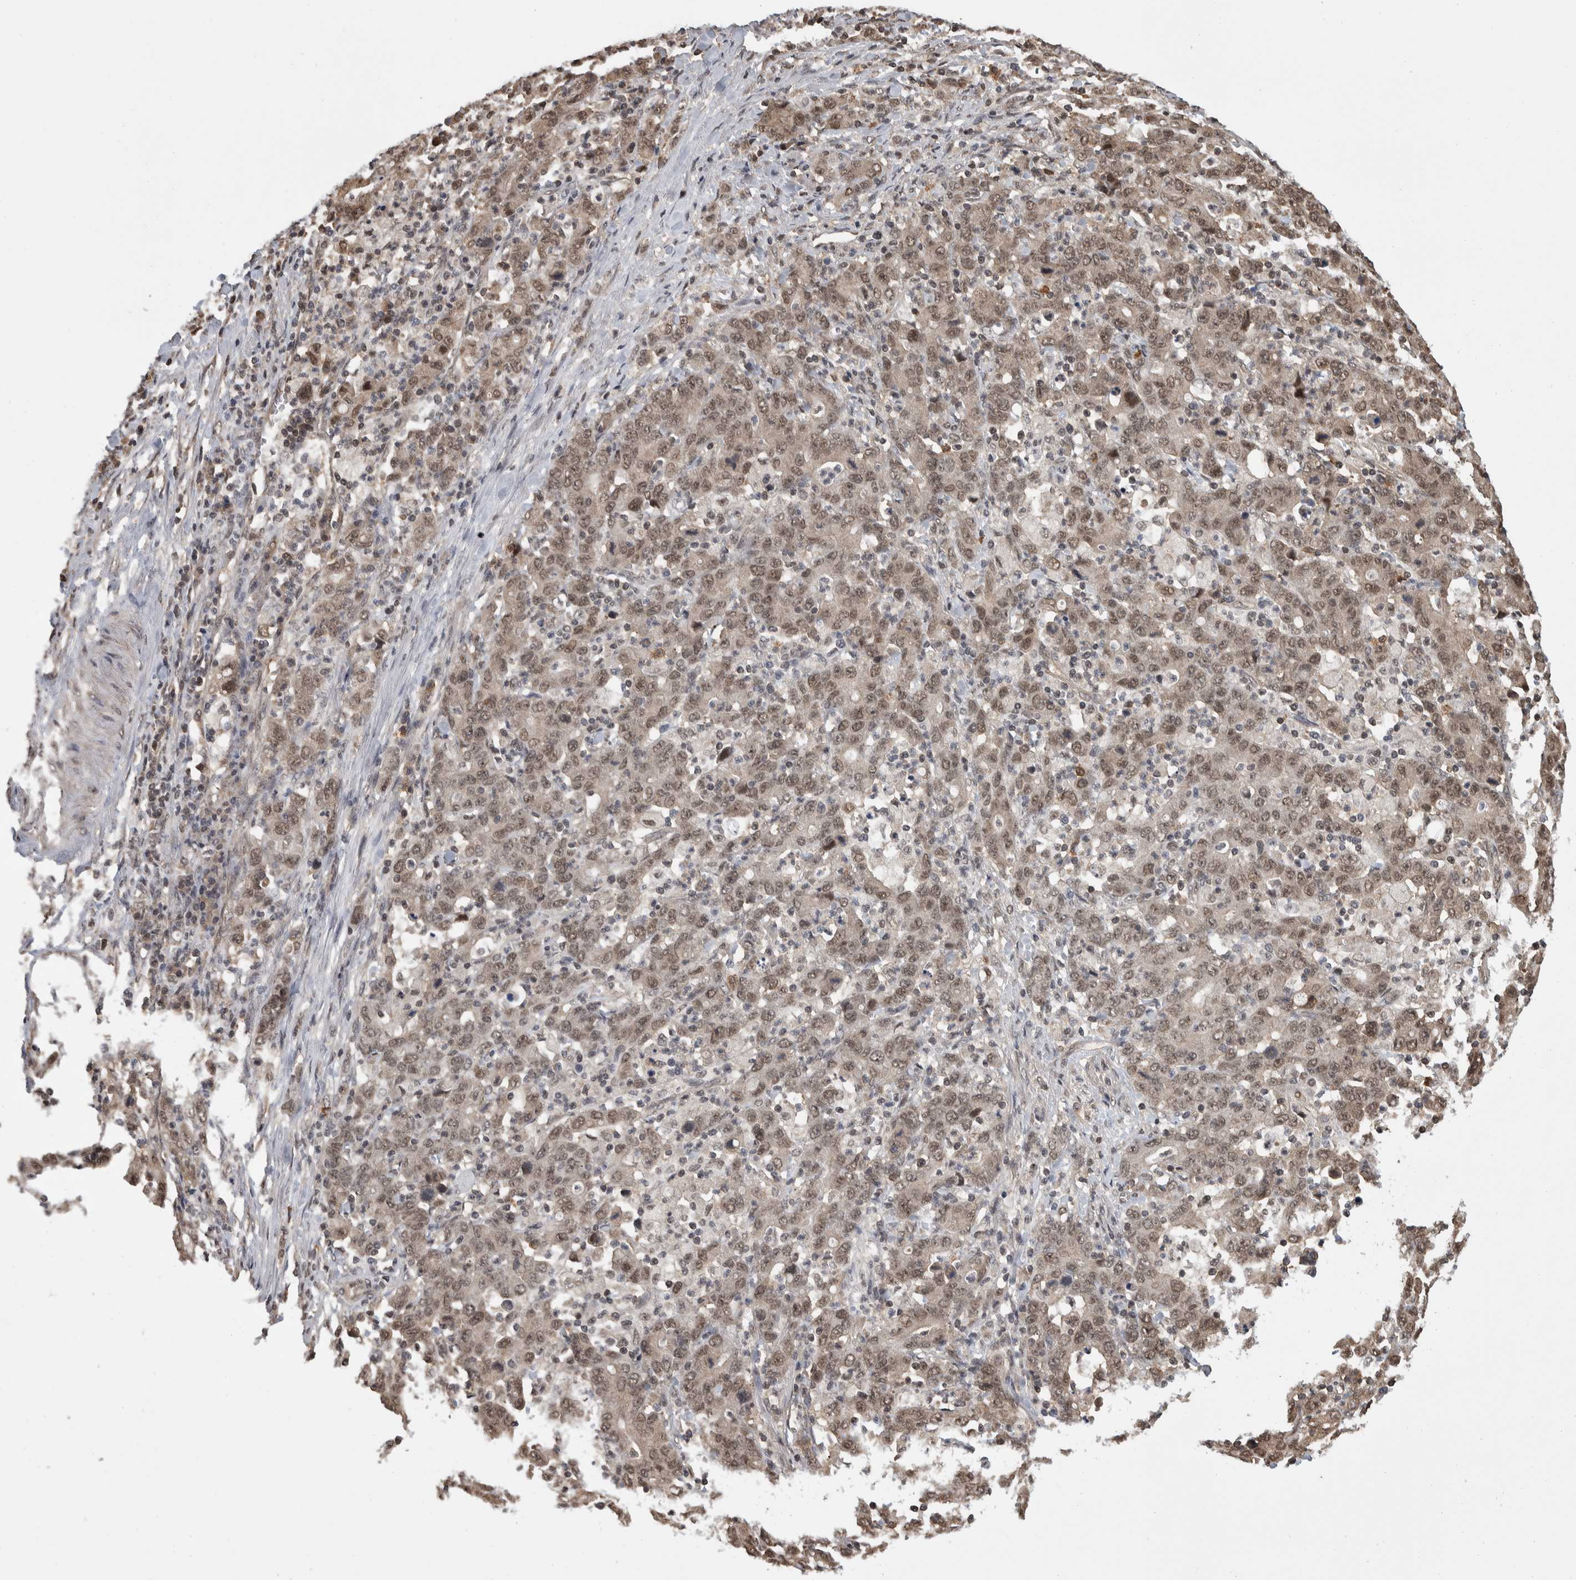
{"staining": {"intensity": "moderate", "quantity": ">75%", "location": "nuclear"}, "tissue": "stomach cancer", "cell_type": "Tumor cells", "image_type": "cancer", "snomed": [{"axis": "morphology", "description": "Adenocarcinoma, NOS"}, {"axis": "topography", "description": "Stomach, upper"}], "caption": "Immunohistochemistry of stomach cancer reveals medium levels of moderate nuclear staining in about >75% of tumor cells.", "gene": "ZNF592", "patient": {"sex": "male", "age": 69}}